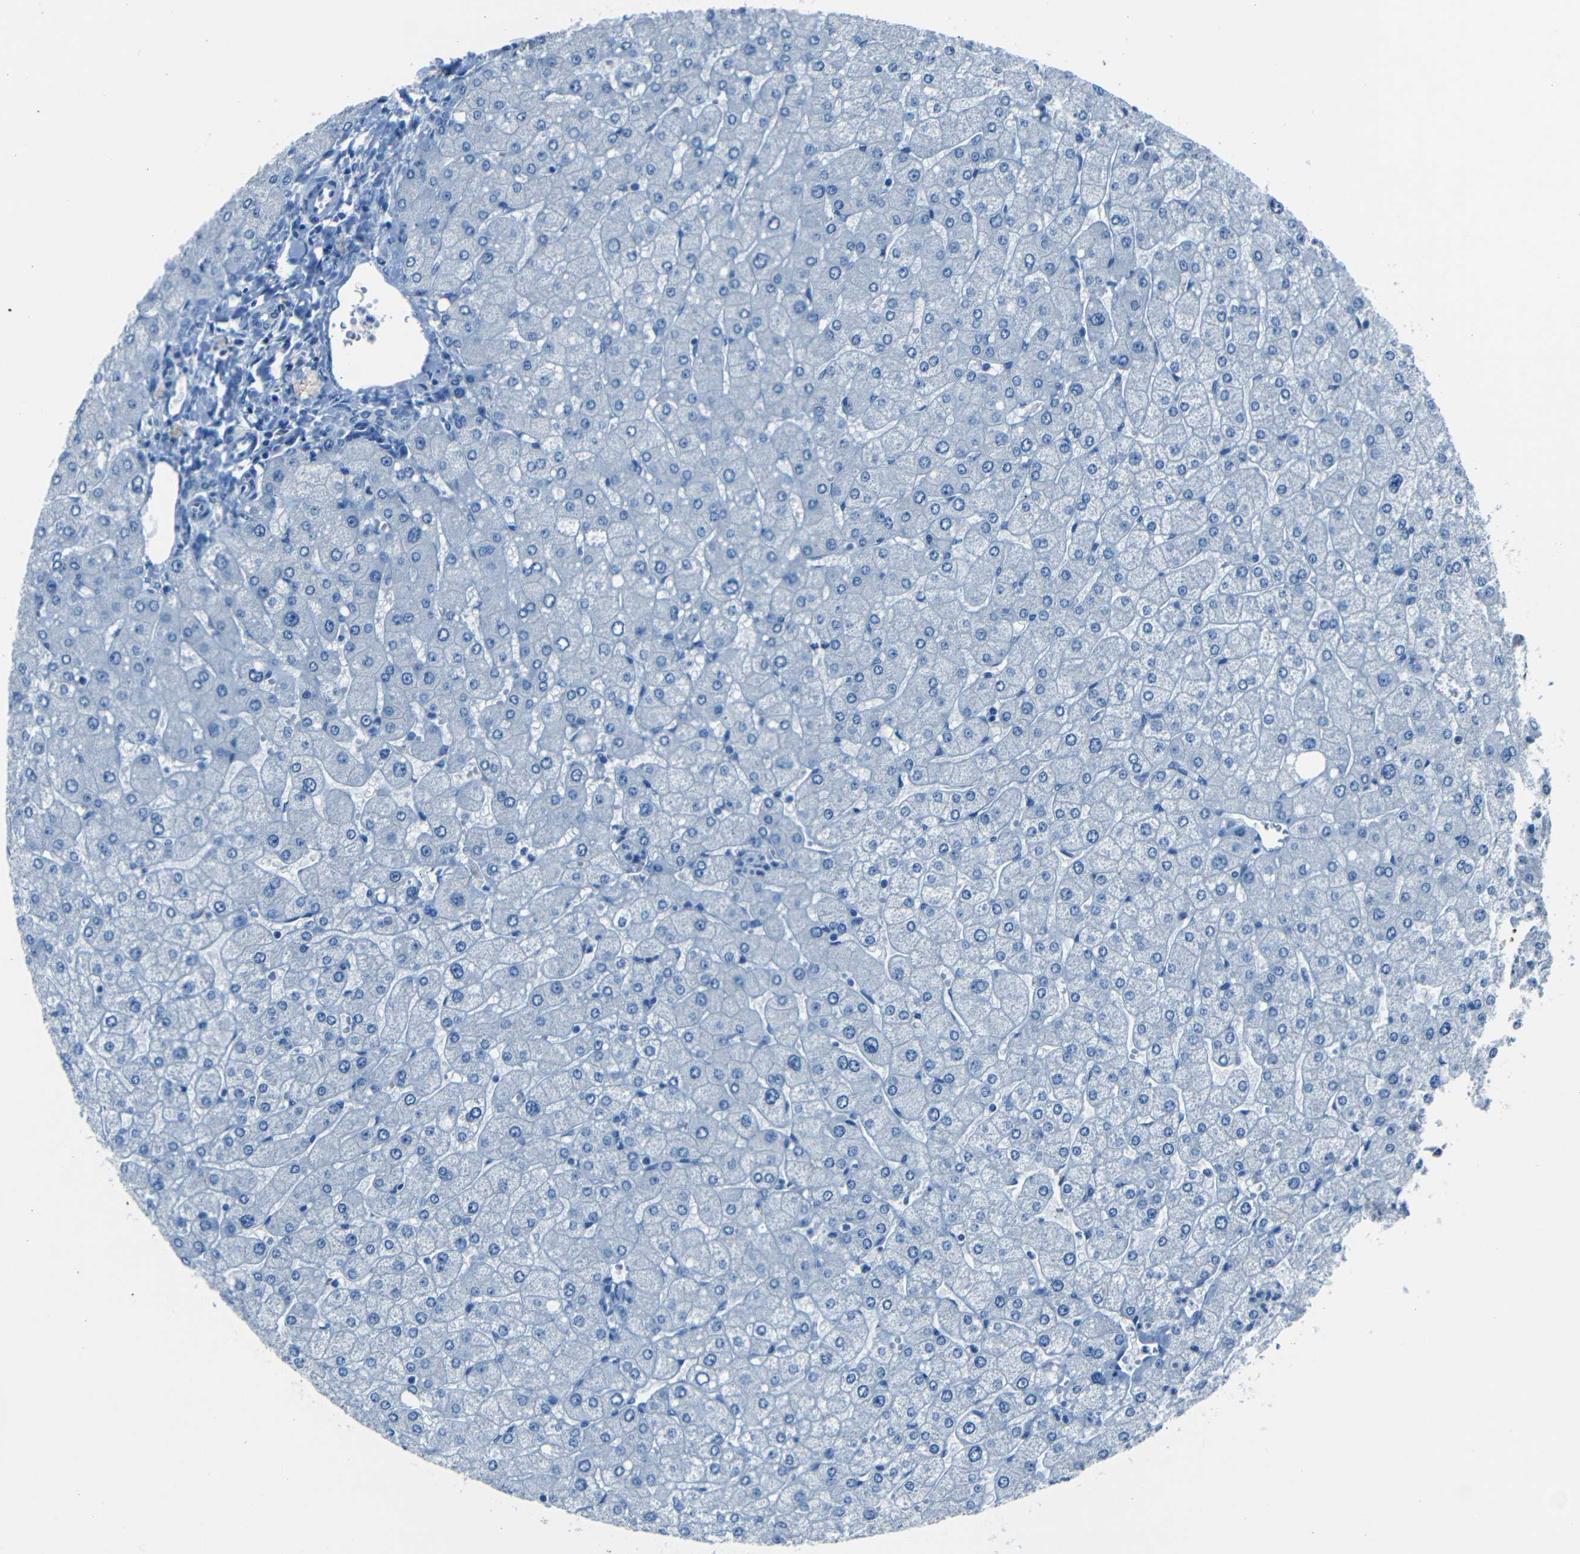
{"staining": {"intensity": "negative", "quantity": "none", "location": "none"}, "tissue": "liver", "cell_type": "Cholangiocytes", "image_type": "normal", "snomed": [{"axis": "morphology", "description": "Normal tissue, NOS"}, {"axis": "topography", "description": "Liver"}], "caption": "The immunohistochemistry (IHC) photomicrograph has no significant expression in cholangiocytes of liver.", "gene": "FBN2", "patient": {"sex": "male", "age": 55}}